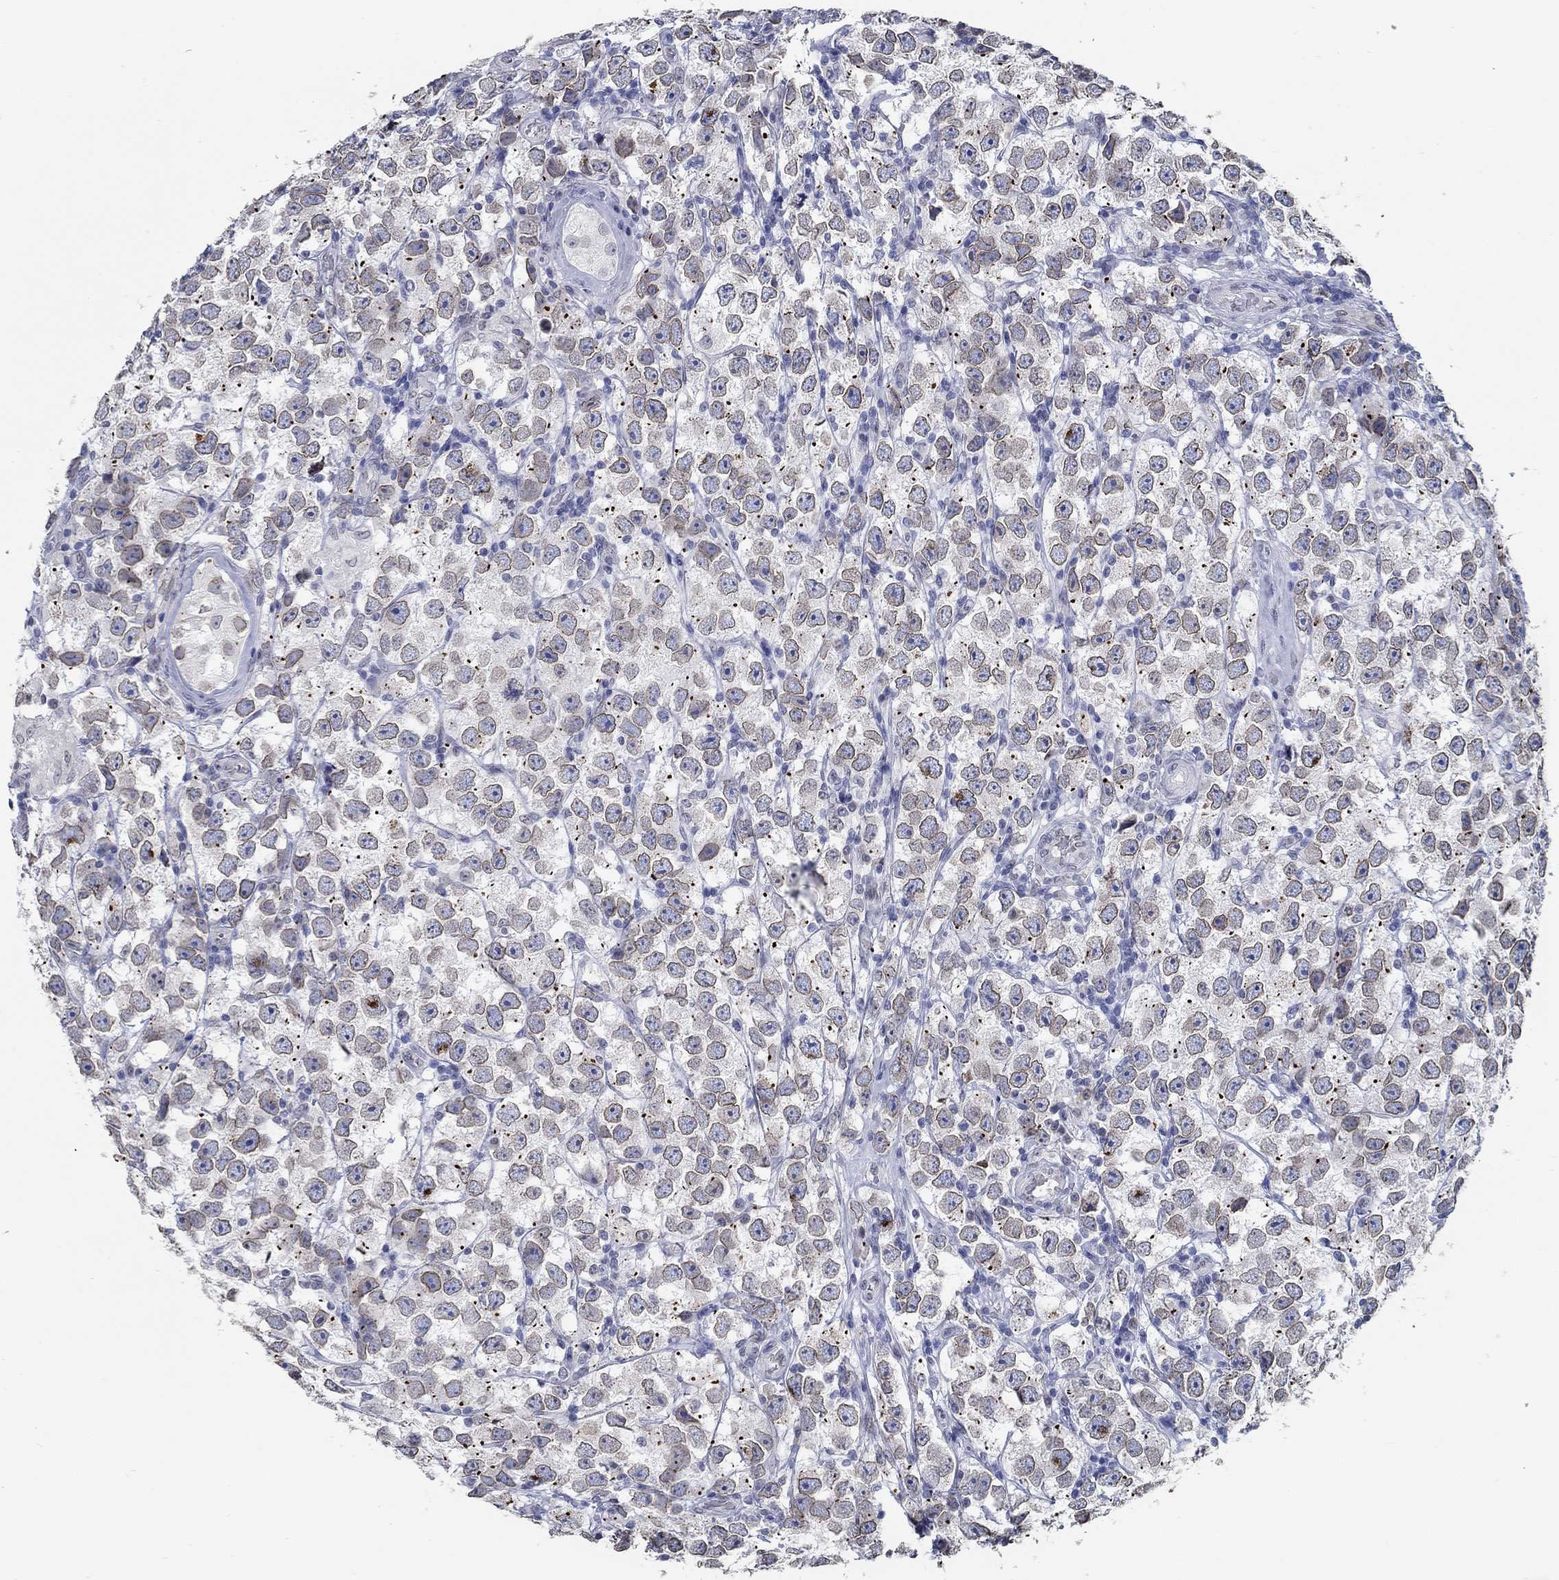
{"staining": {"intensity": "moderate", "quantity": "25%-75%", "location": "cytoplasmic/membranous,nuclear"}, "tissue": "testis cancer", "cell_type": "Tumor cells", "image_type": "cancer", "snomed": [{"axis": "morphology", "description": "Seminoma, NOS"}, {"axis": "topography", "description": "Testis"}], "caption": "A photomicrograph showing moderate cytoplasmic/membranous and nuclear positivity in about 25%-75% of tumor cells in testis cancer, as visualized by brown immunohistochemical staining.", "gene": "NUP155", "patient": {"sex": "male", "age": 26}}